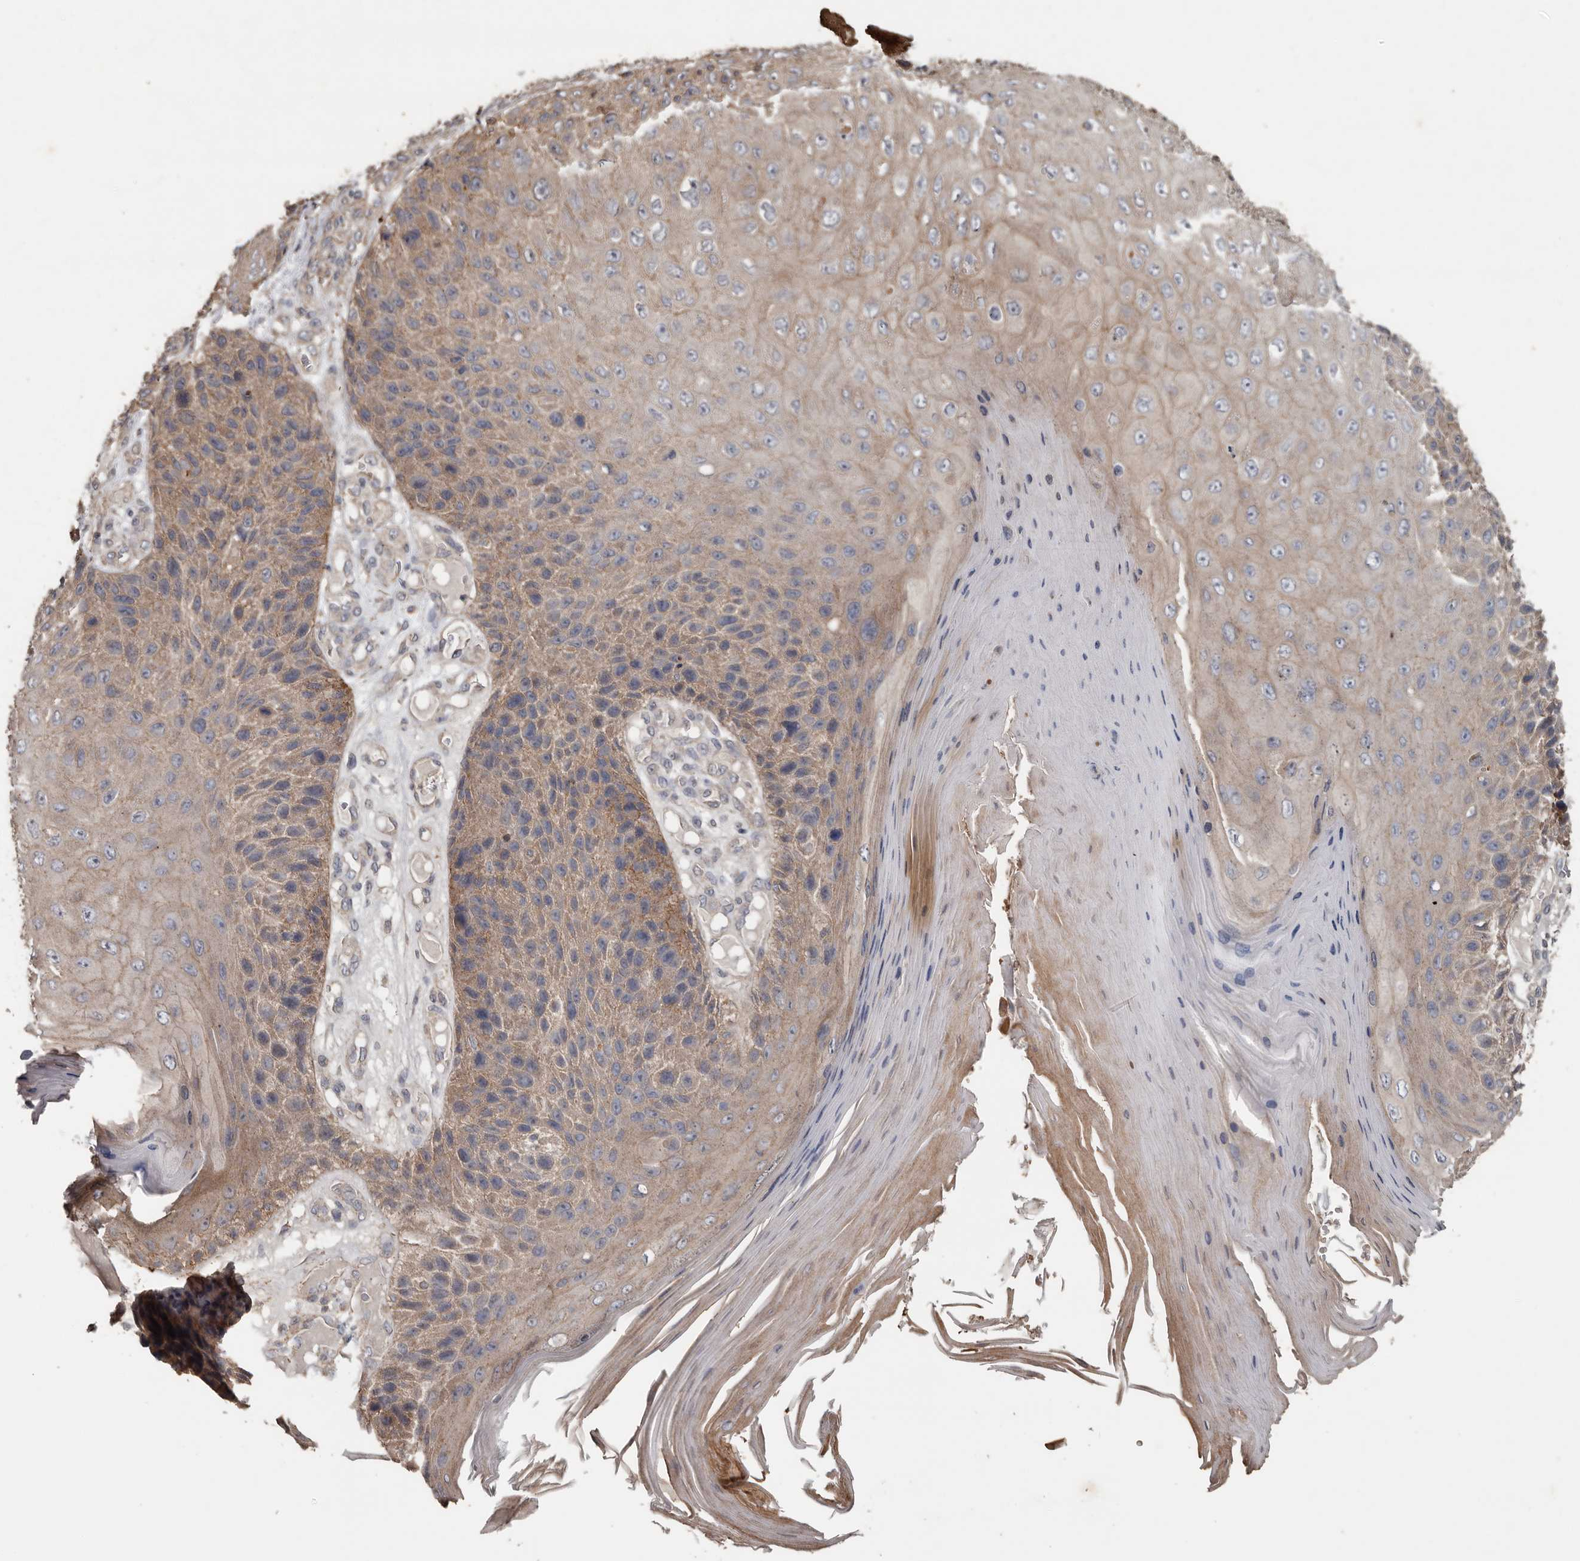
{"staining": {"intensity": "weak", "quantity": ">75%", "location": "cytoplasmic/membranous"}, "tissue": "skin cancer", "cell_type": "Tumor cells", "image_type": "cancer", "snomed": [{"axis": "morphology", "description": "Squamous cell carcinoma, NOS"}, {"axis": "topography", "description": "Skin"}], "caption": "Tumor cells reveal low levels of weak cytoplasmic/membranous positivity in approximately >75% of cells in skin cancer (squamous cell carcinoma).", "gene": "HYAL4", "patient": {"sex": "female", "age": 88}}